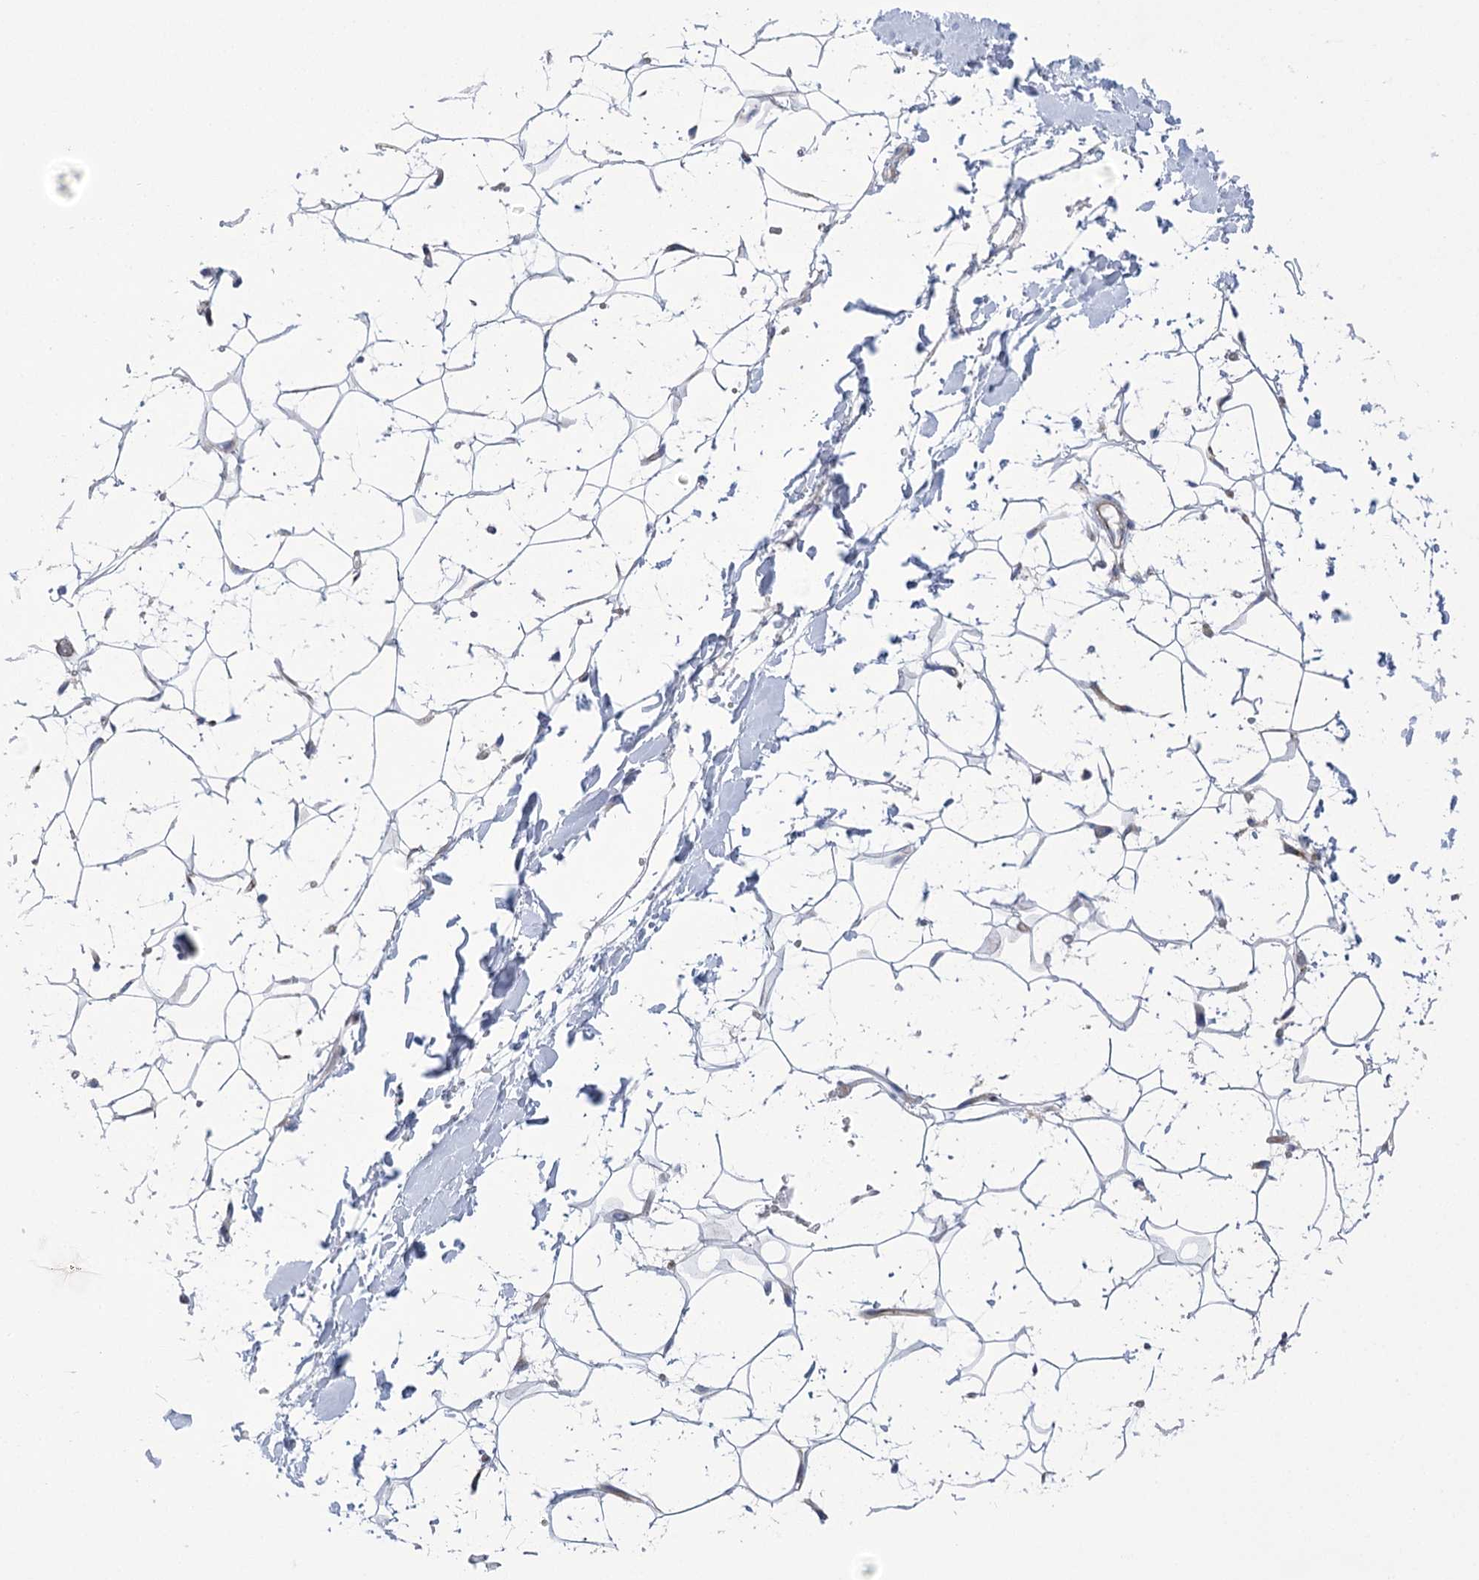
{"staining": {"intensity": "negative", "quantity": "none", "location": "none"}, "tissue": "adipose tissue", "cell_type": "Adipocytes", "image_type": "normal", "snomed": [{"axis": "morphology", "description": "Normal tissue, NOS"}, {"axis": "topography", "description": "Breast"}], "caption": "This is an IHC photomicrograph of normal human adipose tissue. There is no staining in adipocytes.", "gene": "NME7", "patient": {"sex": "female", "age": 26}}